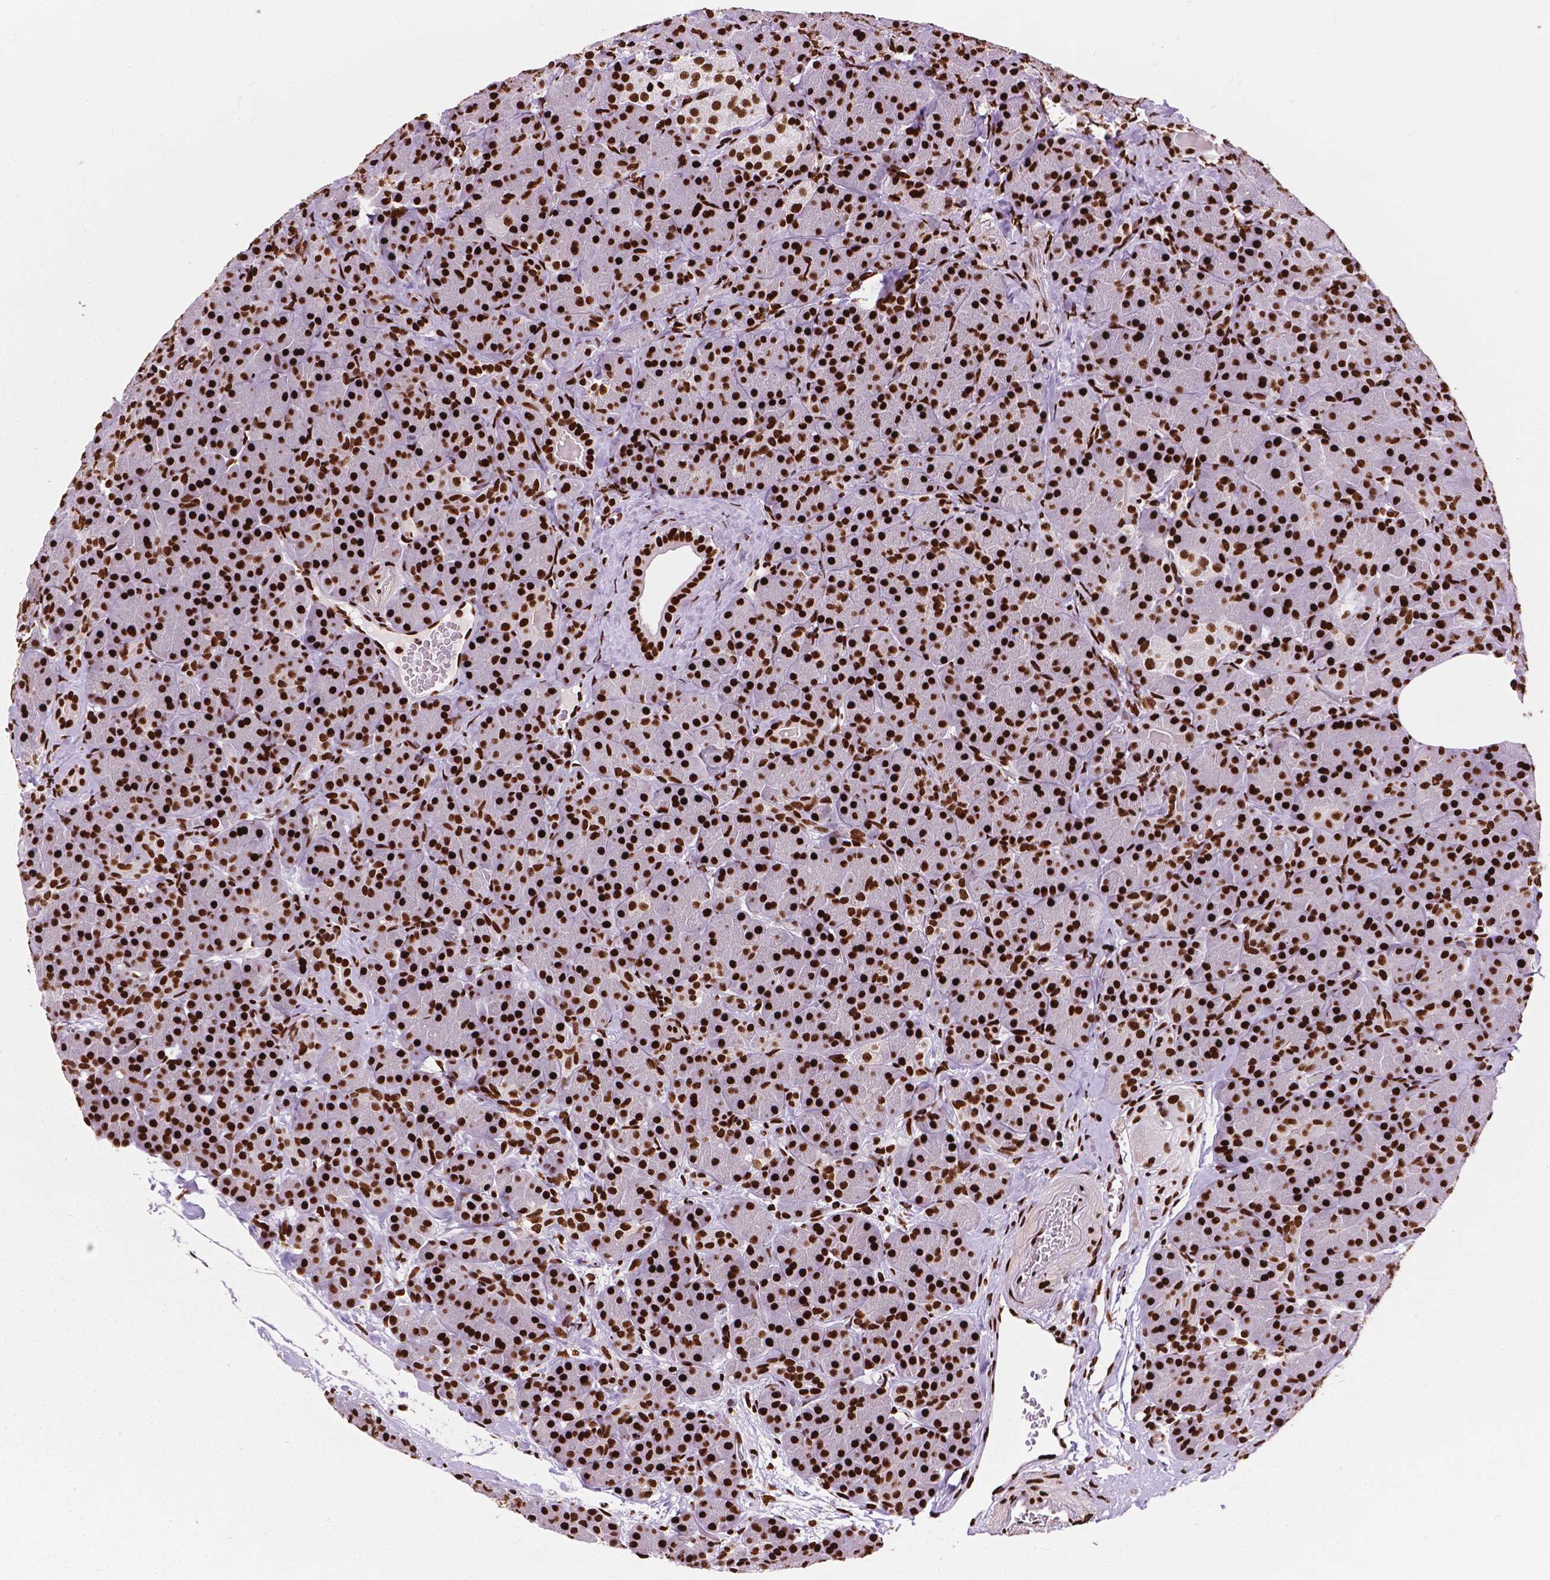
{"staining": {"intensity": "strong", "quantity": ">75%", "location": "nuclear"}, "tissue": "pancreas", "cell_type": "Exocrine glandular cells", "image_type": "normal", "snomed": [{"axis": "morphology", "description": "Normal tissue, NOS"}, {"axis": "topography", "description": "Pancreas"}], "caption": "Strong nuclear staining is appreciated in about >75% of exocrine glandular cells in unremarkable pancreas. (brown staining indicates protein expression, while blue staining denotes nuclei).", "gene": "SMIM5", "patient": {"sex": "male", "age": 57}}